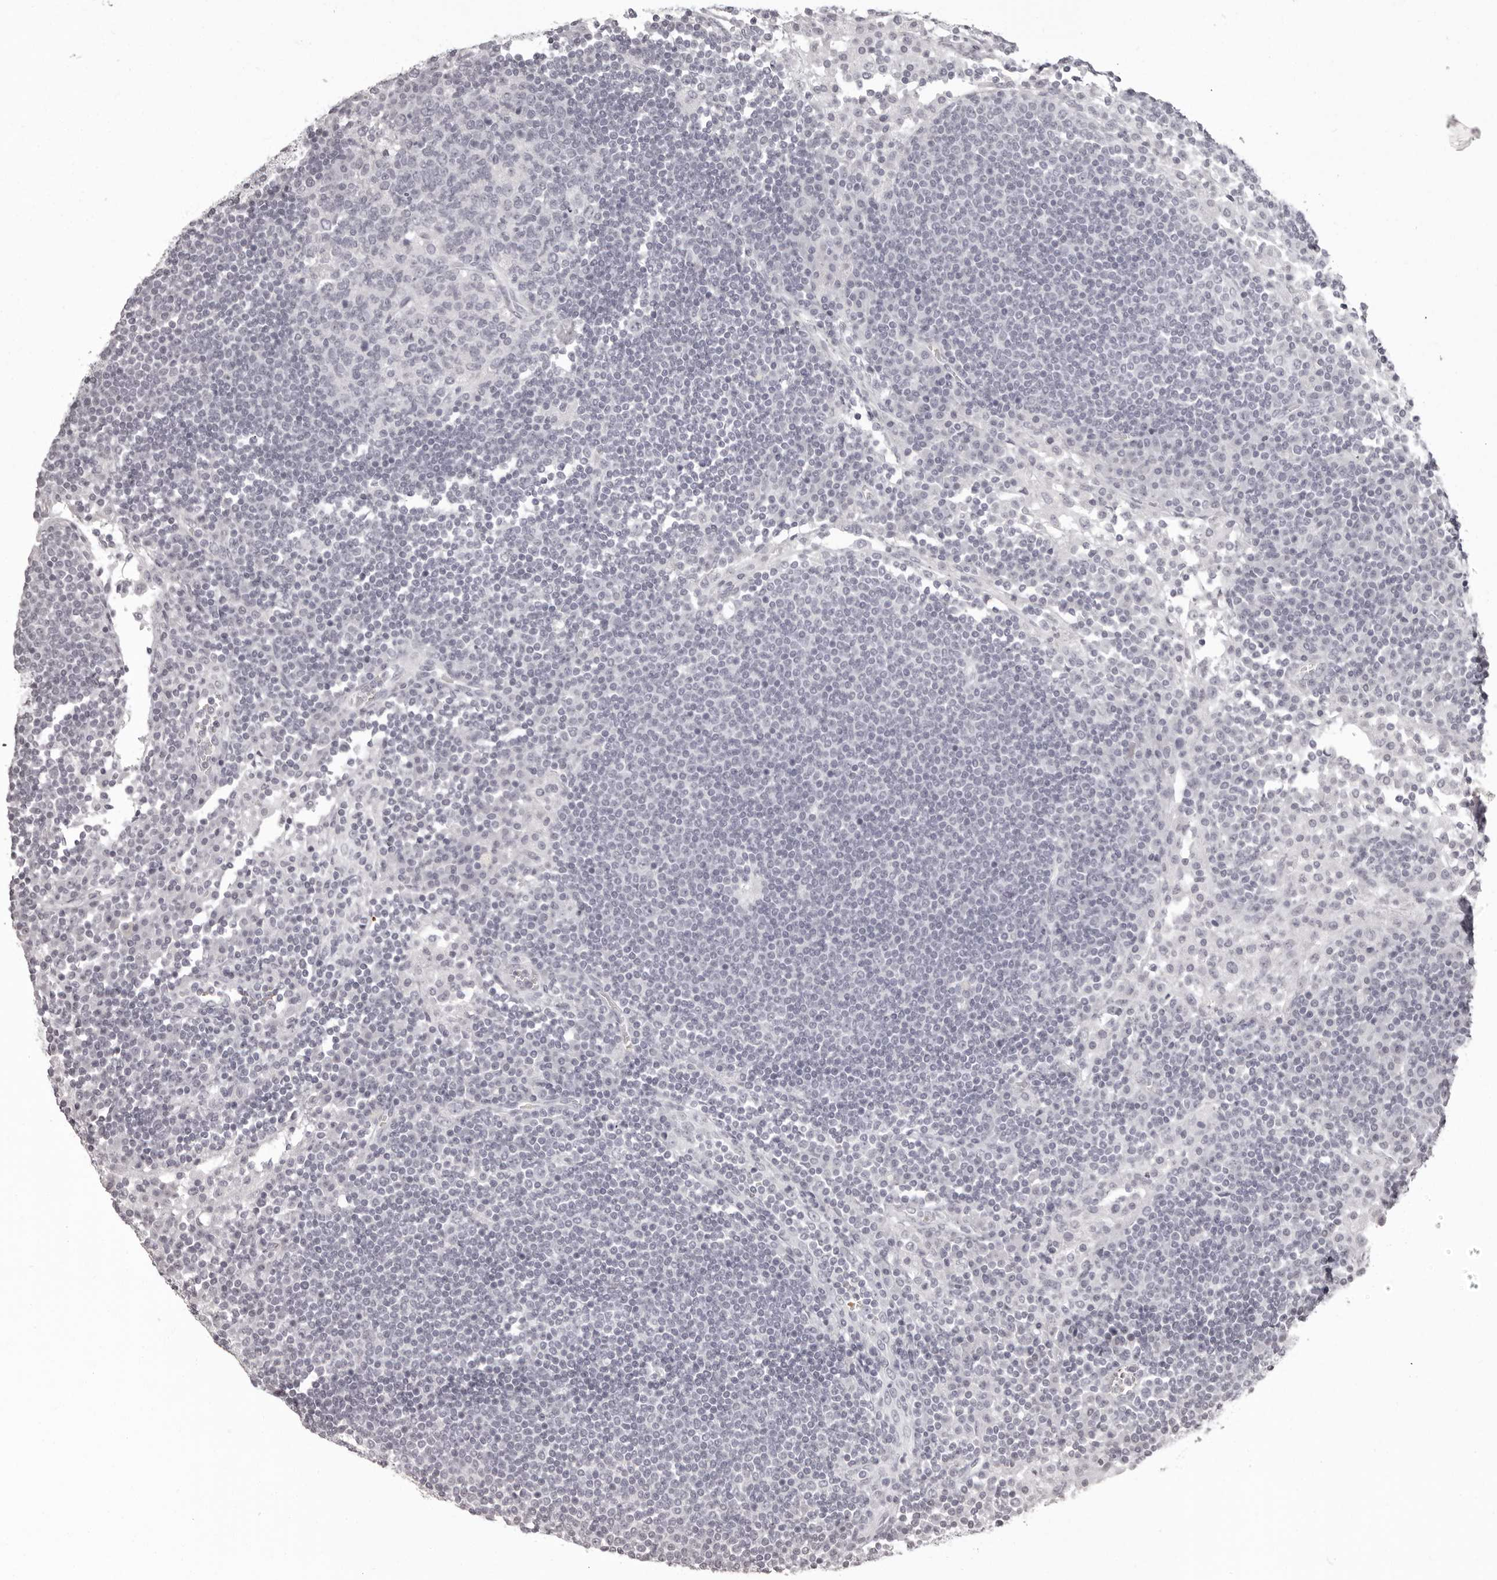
{"staining": {"intensity": "negative", "quantity": "none", "location": "none"}, "tissue": "lymph node", "cell_type": "Germinal center cells", "image_type": "normal", "snomed": [{"axis": "morphology", "description": "Normal tissue, NOS"}, {"axis": "topography", "description": "Lymph node"}], "caption": "Lymph node was stained to show a protein in brown. There is no significant expression in germinal center cells. Nuclei are stained in blue.", "gene": "C8orf74", "patient": {"sex": "female", "age": 53}}